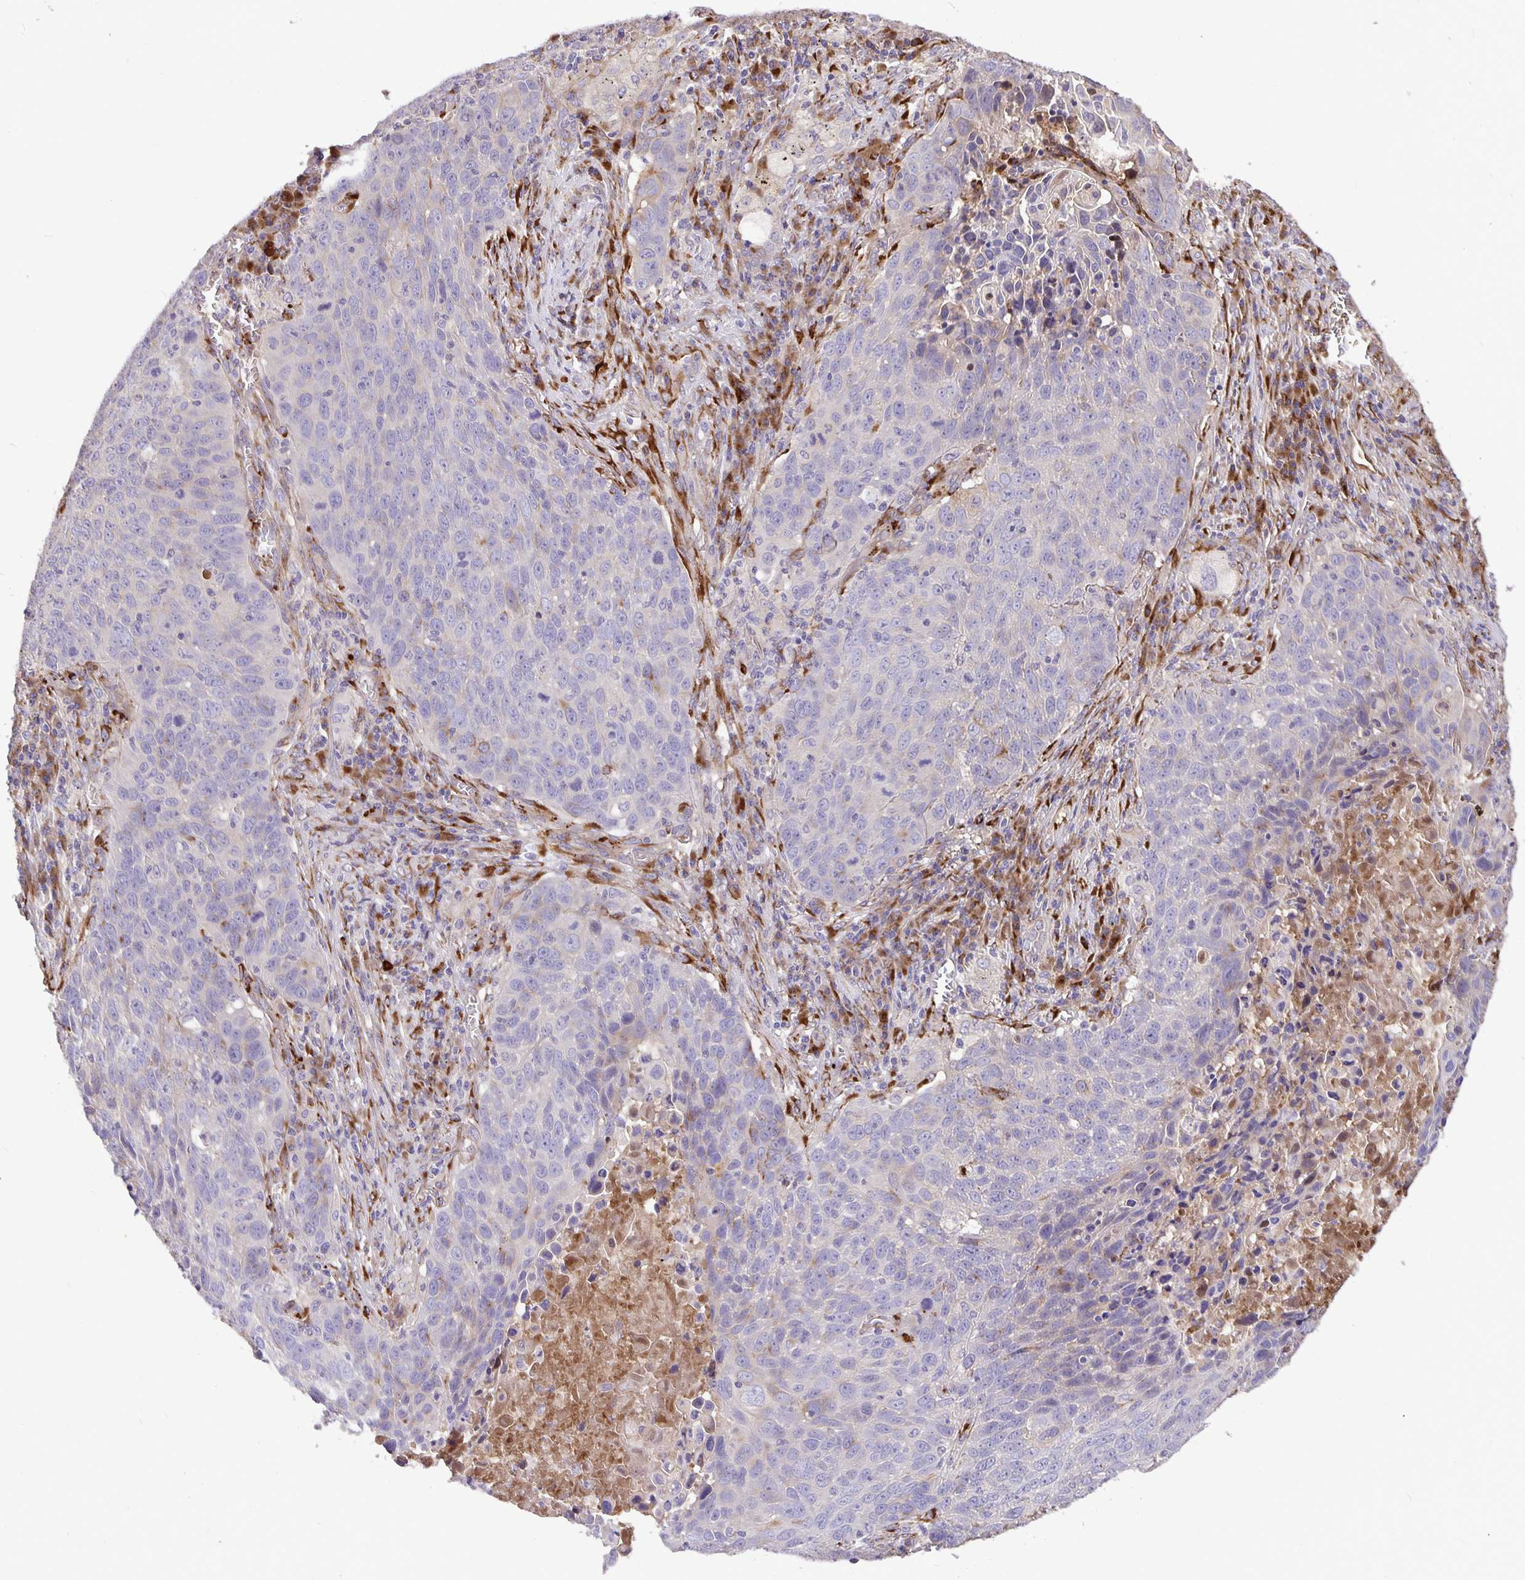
{"staining": {"intensity": "moderate", "quantity": "<25%", "location": "cytoplasmic/membranous"}, "tissue": "lung cancer", "cell_type": "Tumor cells", "image_type": "cancer", "snomed": [{"axis": "morphology", "description": "Squamous cell carcinoma, NOS"}, {"axis": "topography", "description": "Lung"}], "caption": "Immunohistochemical staining of human lung cancer (squamous cell carcinoma) reveals moderate cytoplasmic/membranous protein positivity in about <25% of tumor cells. (Brightfield microscopy of DAB IHC at high magnification).", "gene": "EML6", "patient": {"sex": "male", "age": 78}}